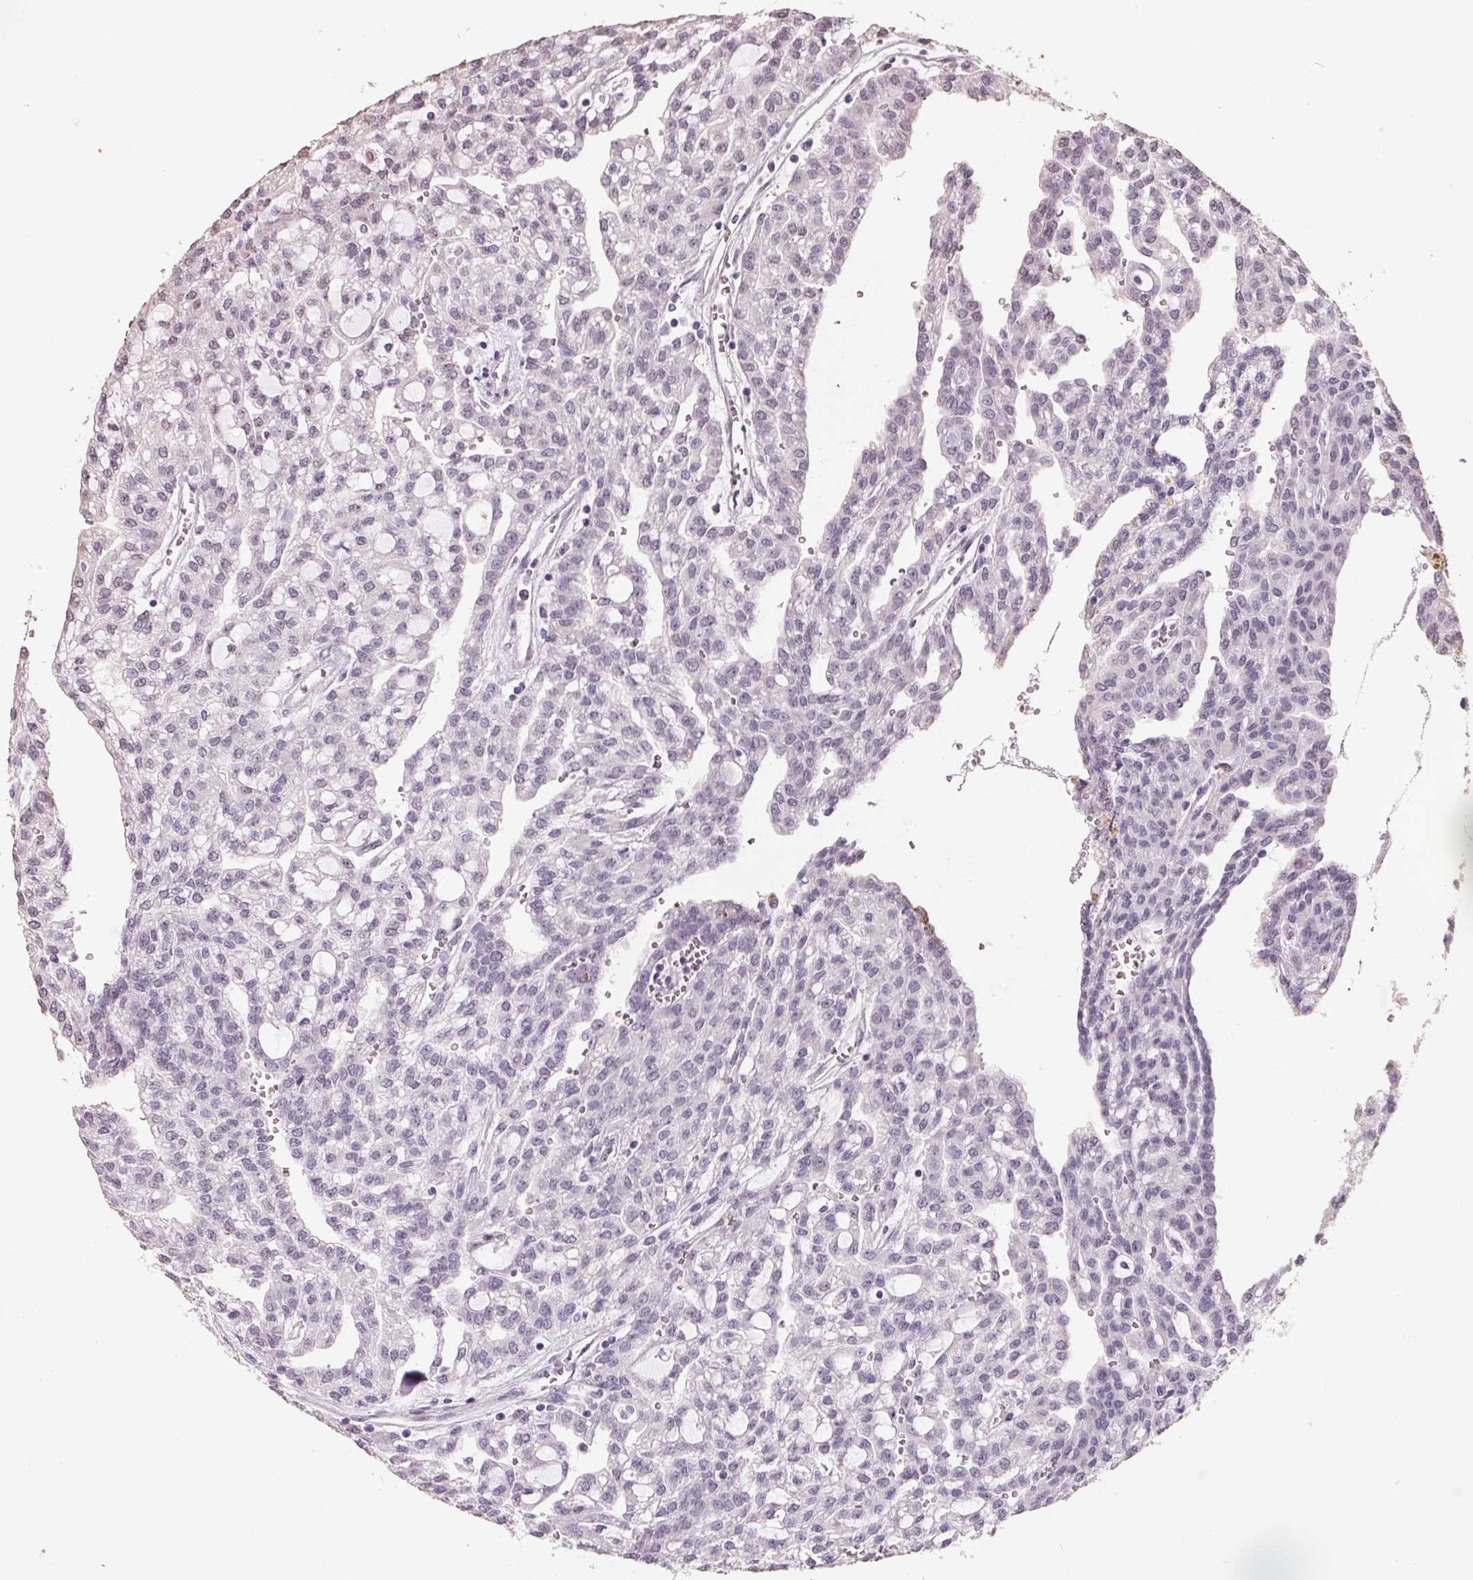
{"staining": {"intensity": "negative", "quantity": "none", "location": "none"}, "tissue": "renal cancer", "cell_type": "Tumor cells", "image_type": "cancer", "snomed": [{"axis": "morphology", "description": "Adenocarcinoma, NOS"}, {"axis": "topography", "description": "Kidney"}], "caption": "Immunohistochemistry (IHC) photomicrograph of human renal cancer (adenocarcinoma) stained for a protein (brown), which exhibits no staining in tumor cells.", "gene": "FTCD", "patient": {"sex": "male", "age": 63}}